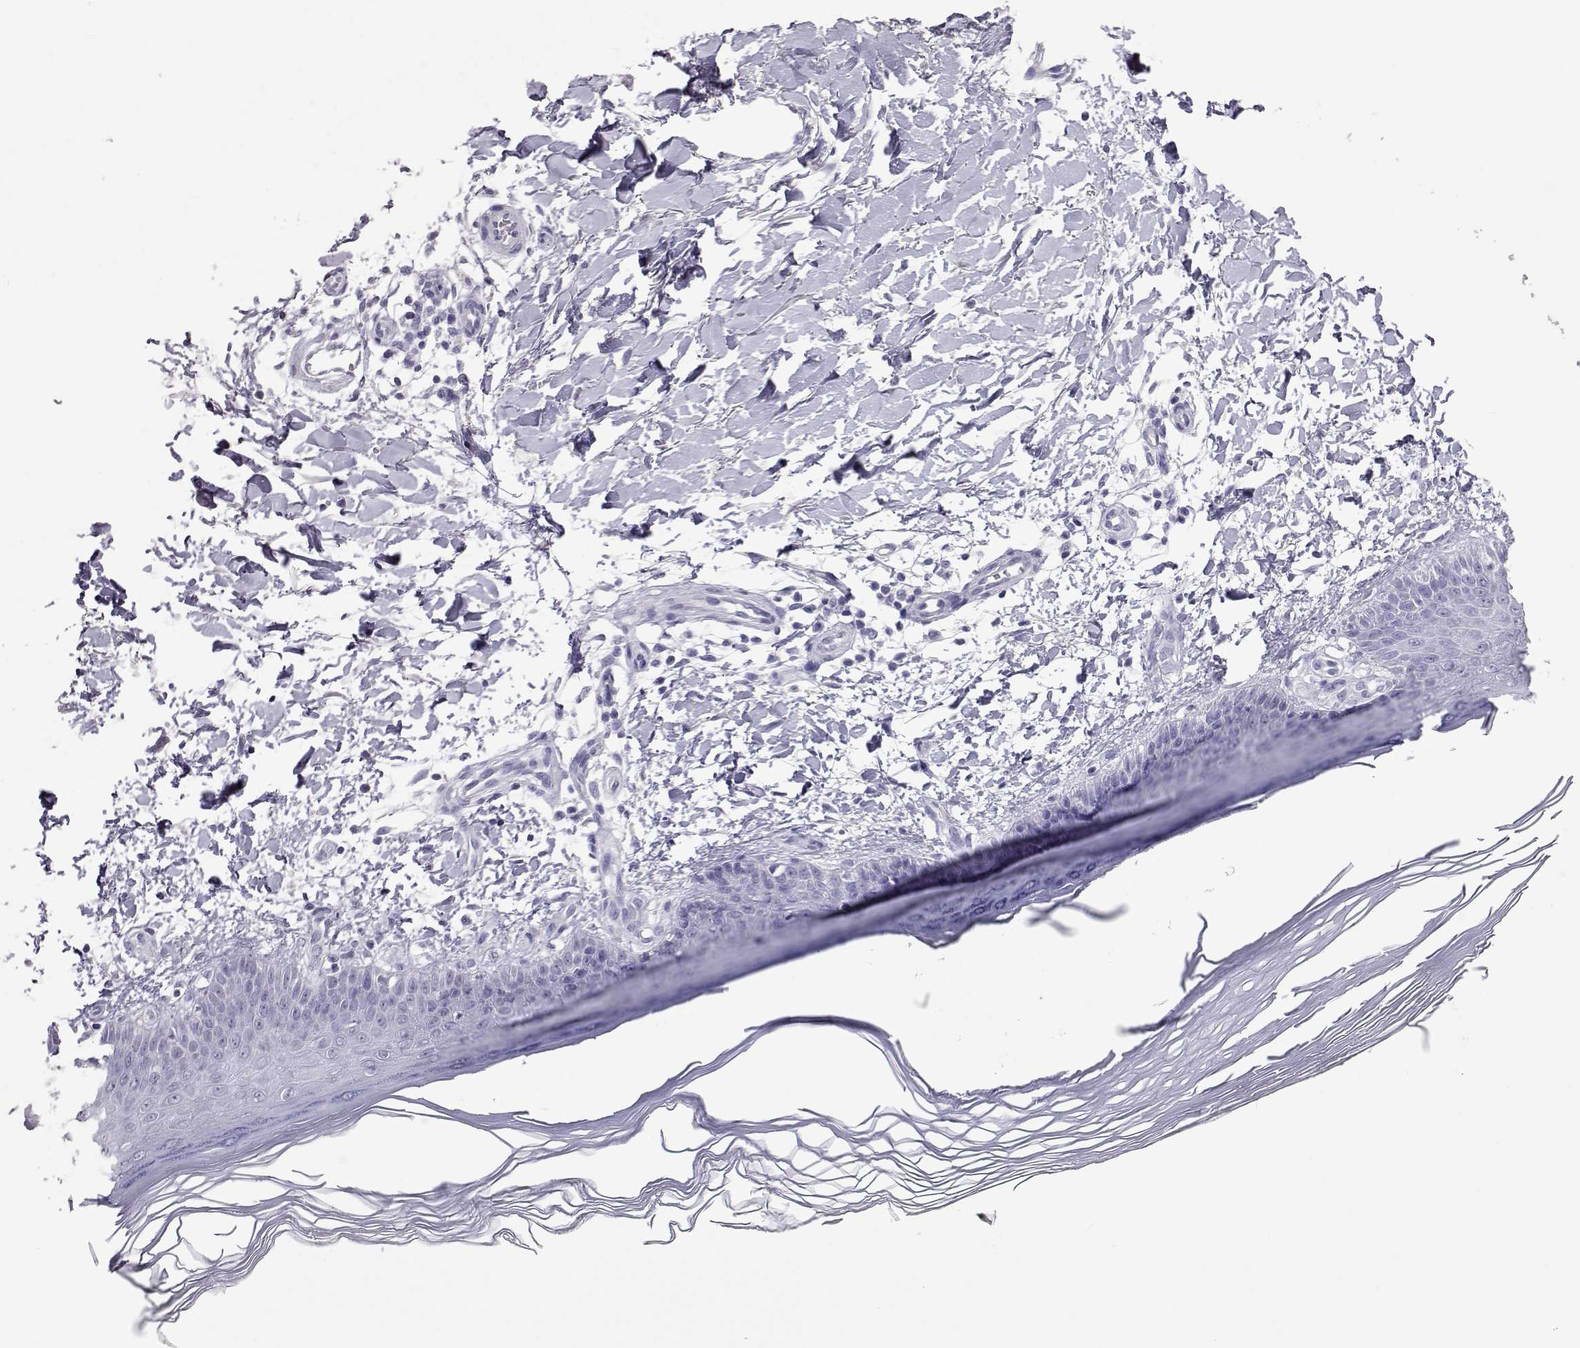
{"staining": {"intensity": "negative", "quantity": "none", "location": "none"}, "tissue": "skin", "cell_type": "Fibroblasts", "image_type": "normal", "snomed": [{"axis": "morphology", "description": "Normal tissue, NOS"}, {"axis": "topography", "description": "Skin"}], "caption": "This histopathology image is of benign skin stained with immunohistochemistry to label a protein in brown with the nuclei are counter-stained blue. There is no staining in fibroblasts.", "gene": "PMCH", "patient": {"sex": "female", "age": 62}}